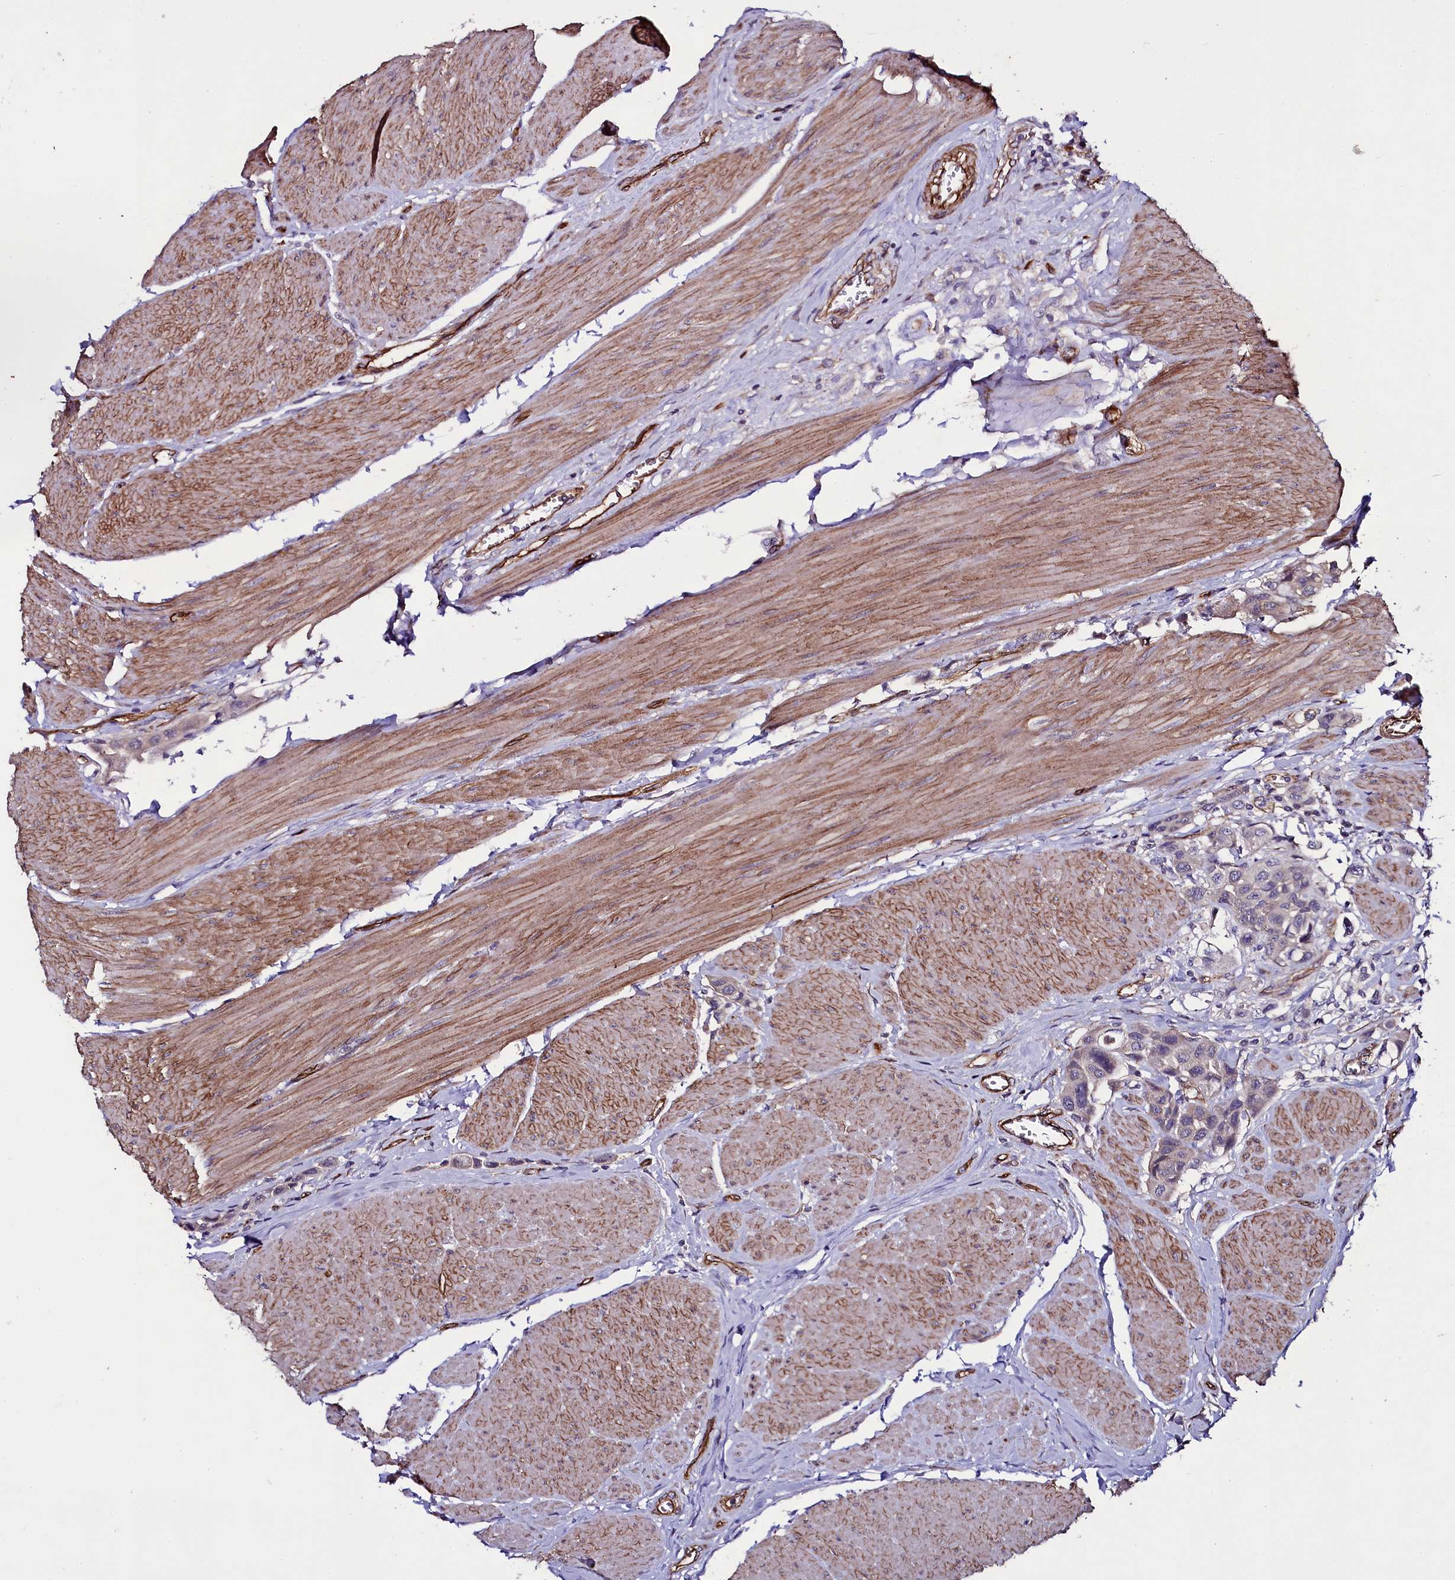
{"staining": {"intensity": "weak", "quantity": "<25%", "location": "cytoplasmic/membranous"}, "tissue": "urothelial cancer", "cell_type": "Tumor cells", "image_type": "cancer", "snomed": [{"axis": "morphology", "description": "Urothelial carcinoma, High grade"}, {"axis": "topography", "description": "Urinary bladder"}], "caption": "High power microscopy image of an immunohistochemistry photomicrograph of urothelial carcinoma (high-grade), revealing no significant expression in tumor cells.", "gene": "MEX3C", "patient": {"sex": "male", "age": 50}}